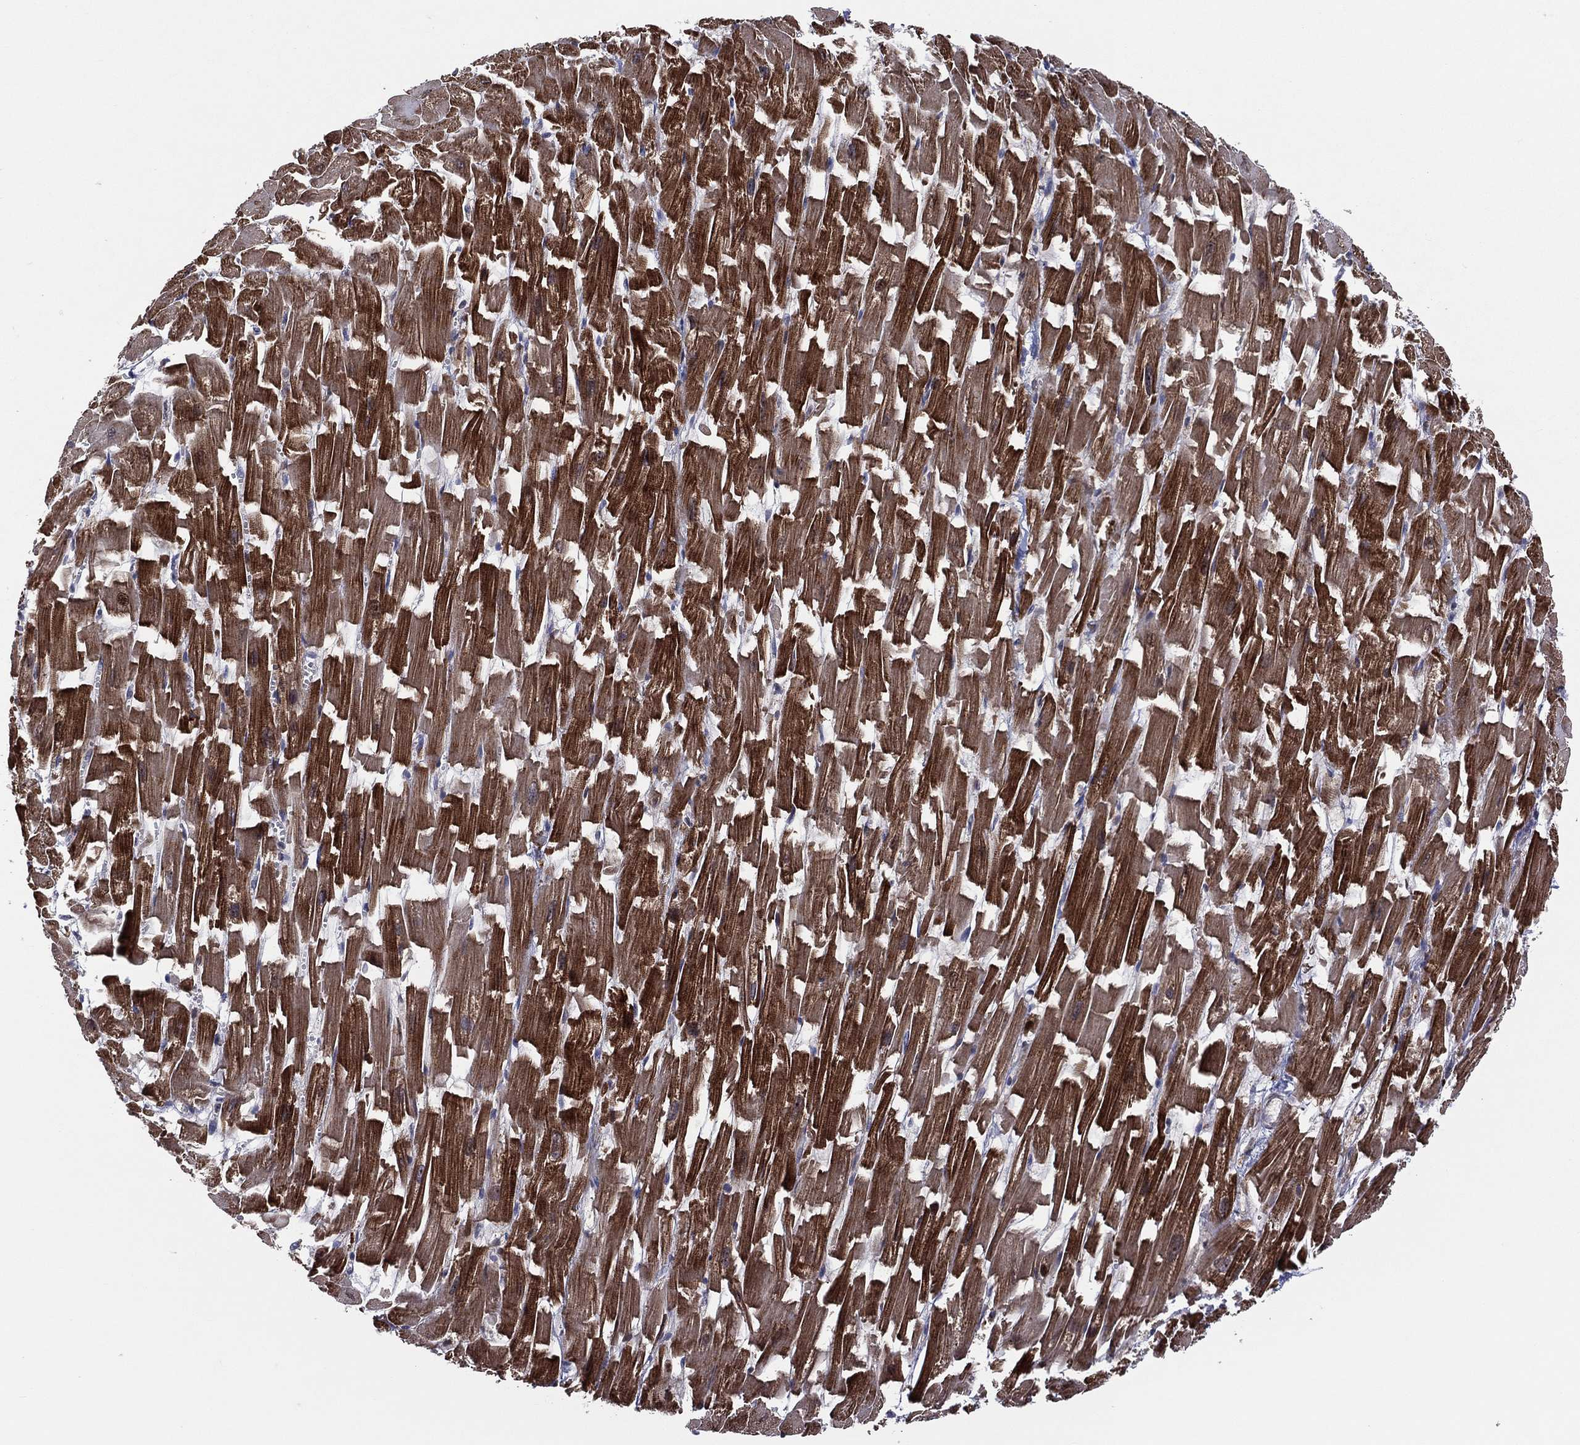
{"staining": {"intensity": "strong", "quantity": ">75%", "location": "cytoplasmic/membranous"}, "tissue": "heart muscle", "cell_type": "Cardiomyocytes", "image_type": "normal", "snomed": [{"axis": "morphology", "description": "Normal tissue, NOS"}, {"axis": "topography", "description": "Heart"}], "caption": "This is a photomicrograph of immunohistochemistry staining of normal heart muscle, which shows strong positivity in the cytoplasmic/membranous of cardiomyocytes.", "gene": "STARD3", "patient": {"sex": "female", "age": 64}}